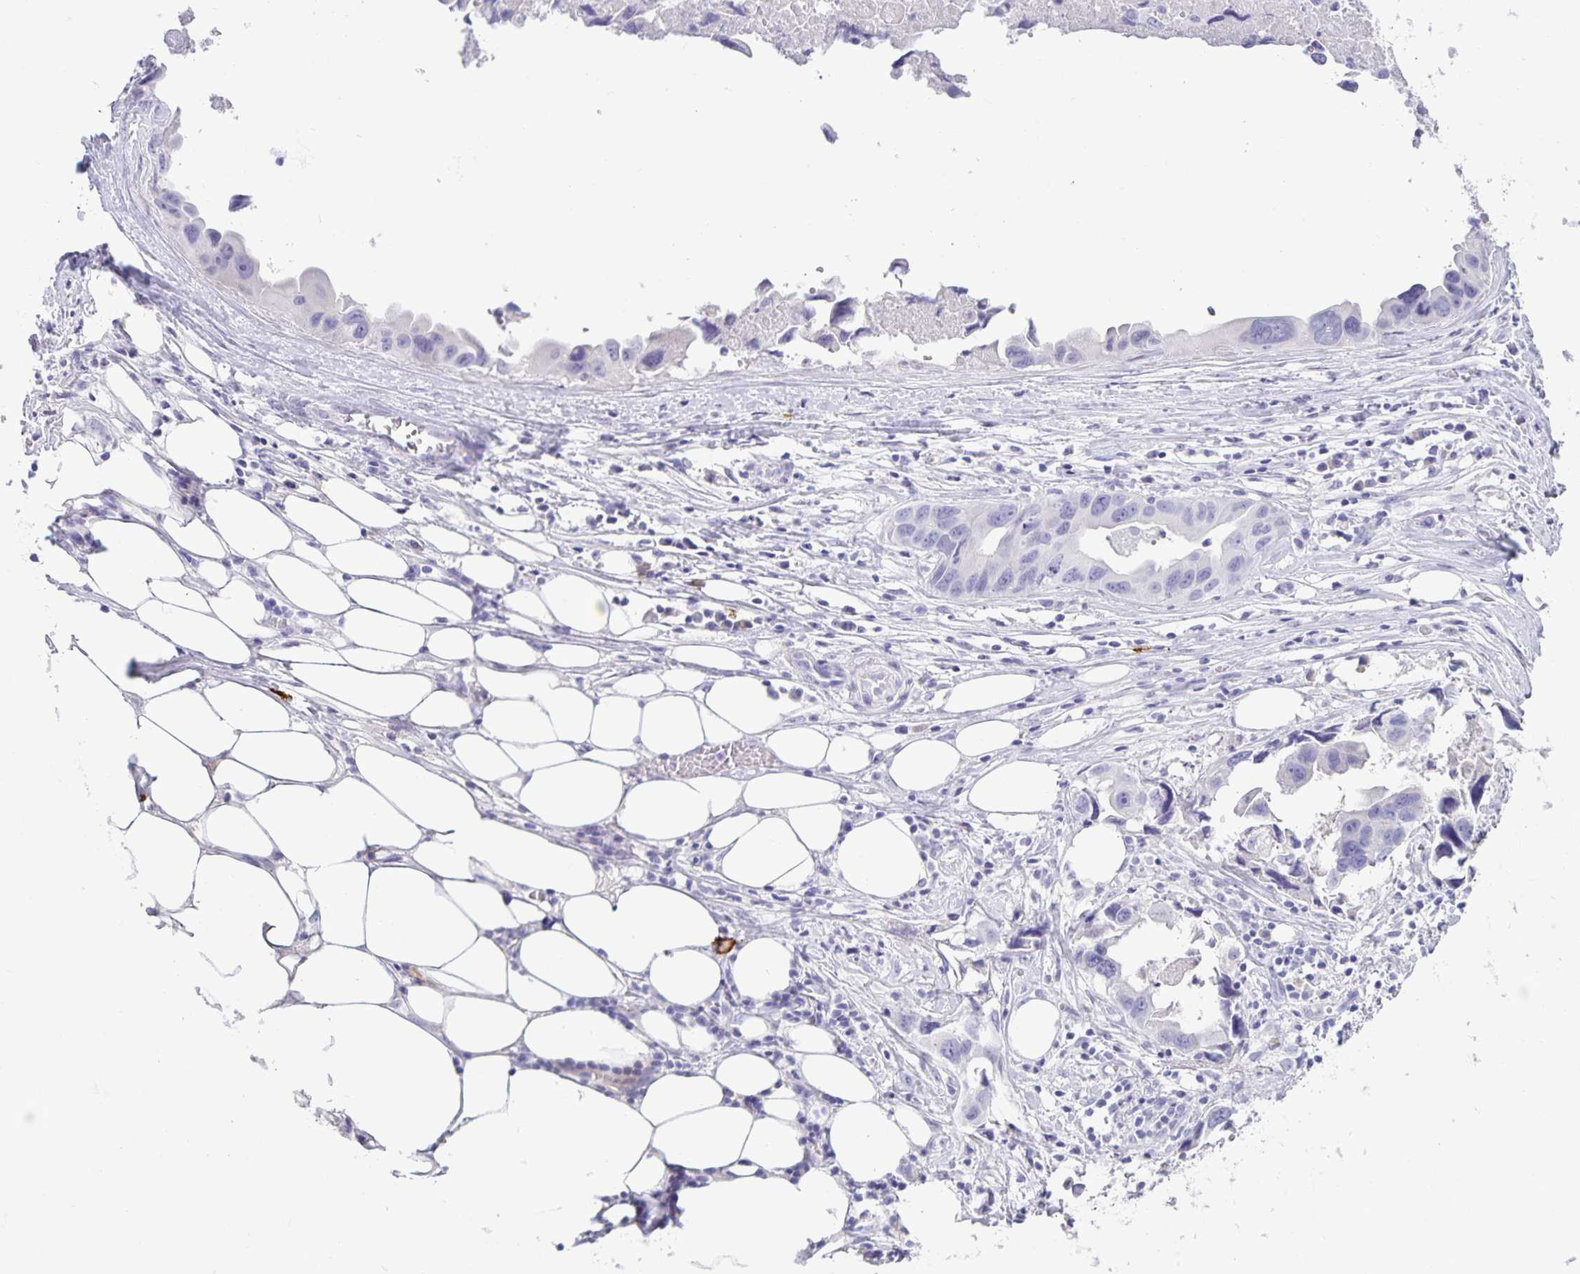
{"staining": {"intensity": "negative", "quantity": "none", "location": "none"}, "tissue": "lung cancer", "cell_type": "Tumor cells", "image_type": "cancer", "snomed": [{"axis": "morphology", "description": "Adenocarcinoma, NOS"}, {"axis": "topography", "description": "Lymph node"}, {"axis": "topography", "description": "Lung"}], "caption": "This is an immunohistochemistry (IHC) photomicrograph of adenocarcinoma (lung). There is no expression in tumor cells.", "gene": "IBTK", "patient": {"sex": "male", "age": 64}}